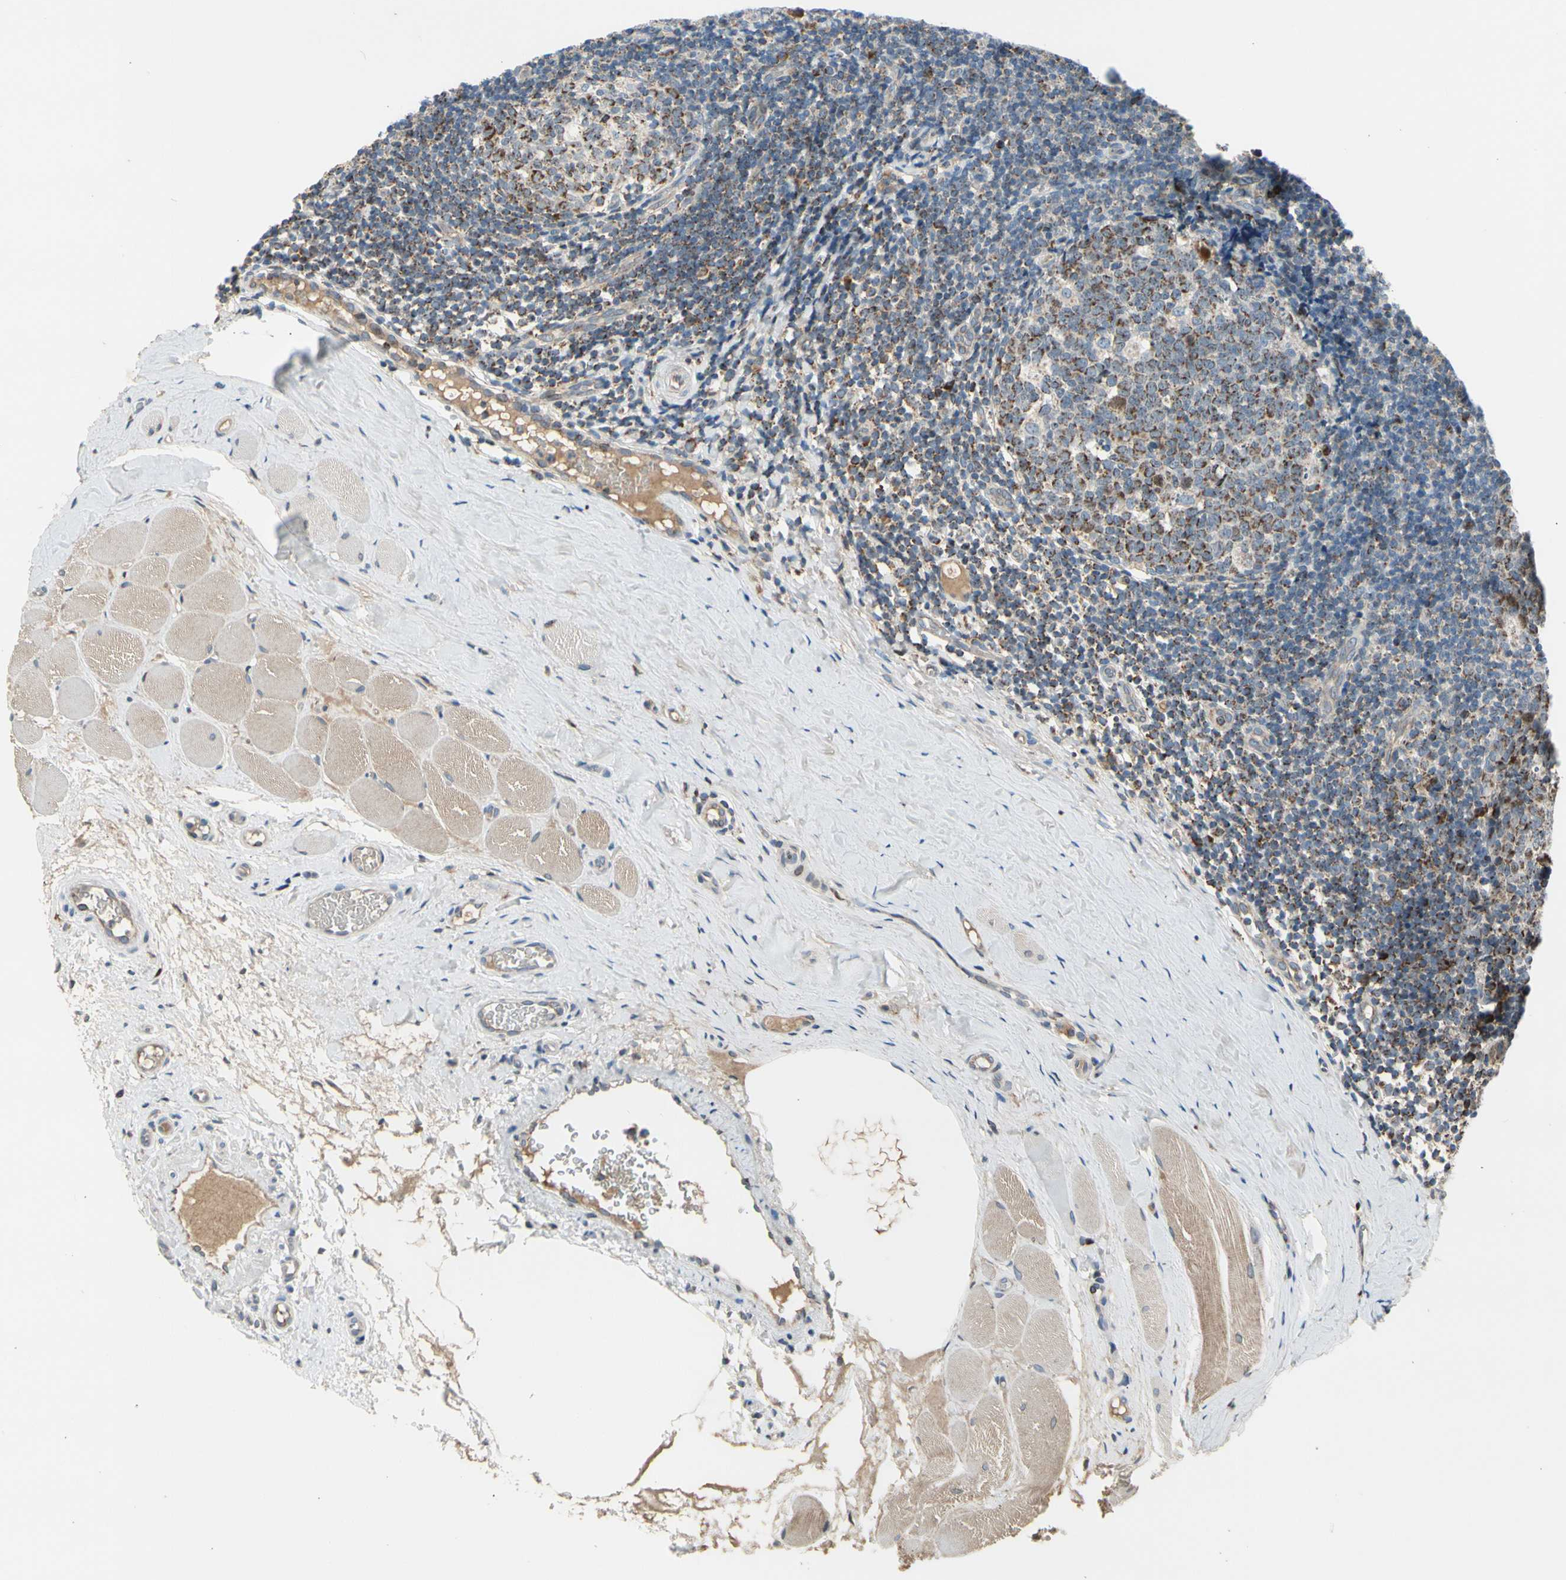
{"staining": {"intensity": "moderate", "quantity": ">75%", "location": "cytoplasmic/membranous"}, "tissue": "tonsil", "cell_type": "Germinal center cells", "image_type": "normal", "snomed": [{"axis": "morphology", "description": "Normal tissue, NOS"}, {"axis": "topography", "description": "Tonsil"}], "caption": "Normal tonsil reveals moderate cytoplasmic/membranous staining in approximately >75% of germinal center cells, visualized by immunohistochemistry. (DAB (3,3'-diaminobenzidine) IHC, brown staining for protein, blue staining for nuclei).", "gene": "NPHP3", "patient": {"sex": "female", "age": 19}}